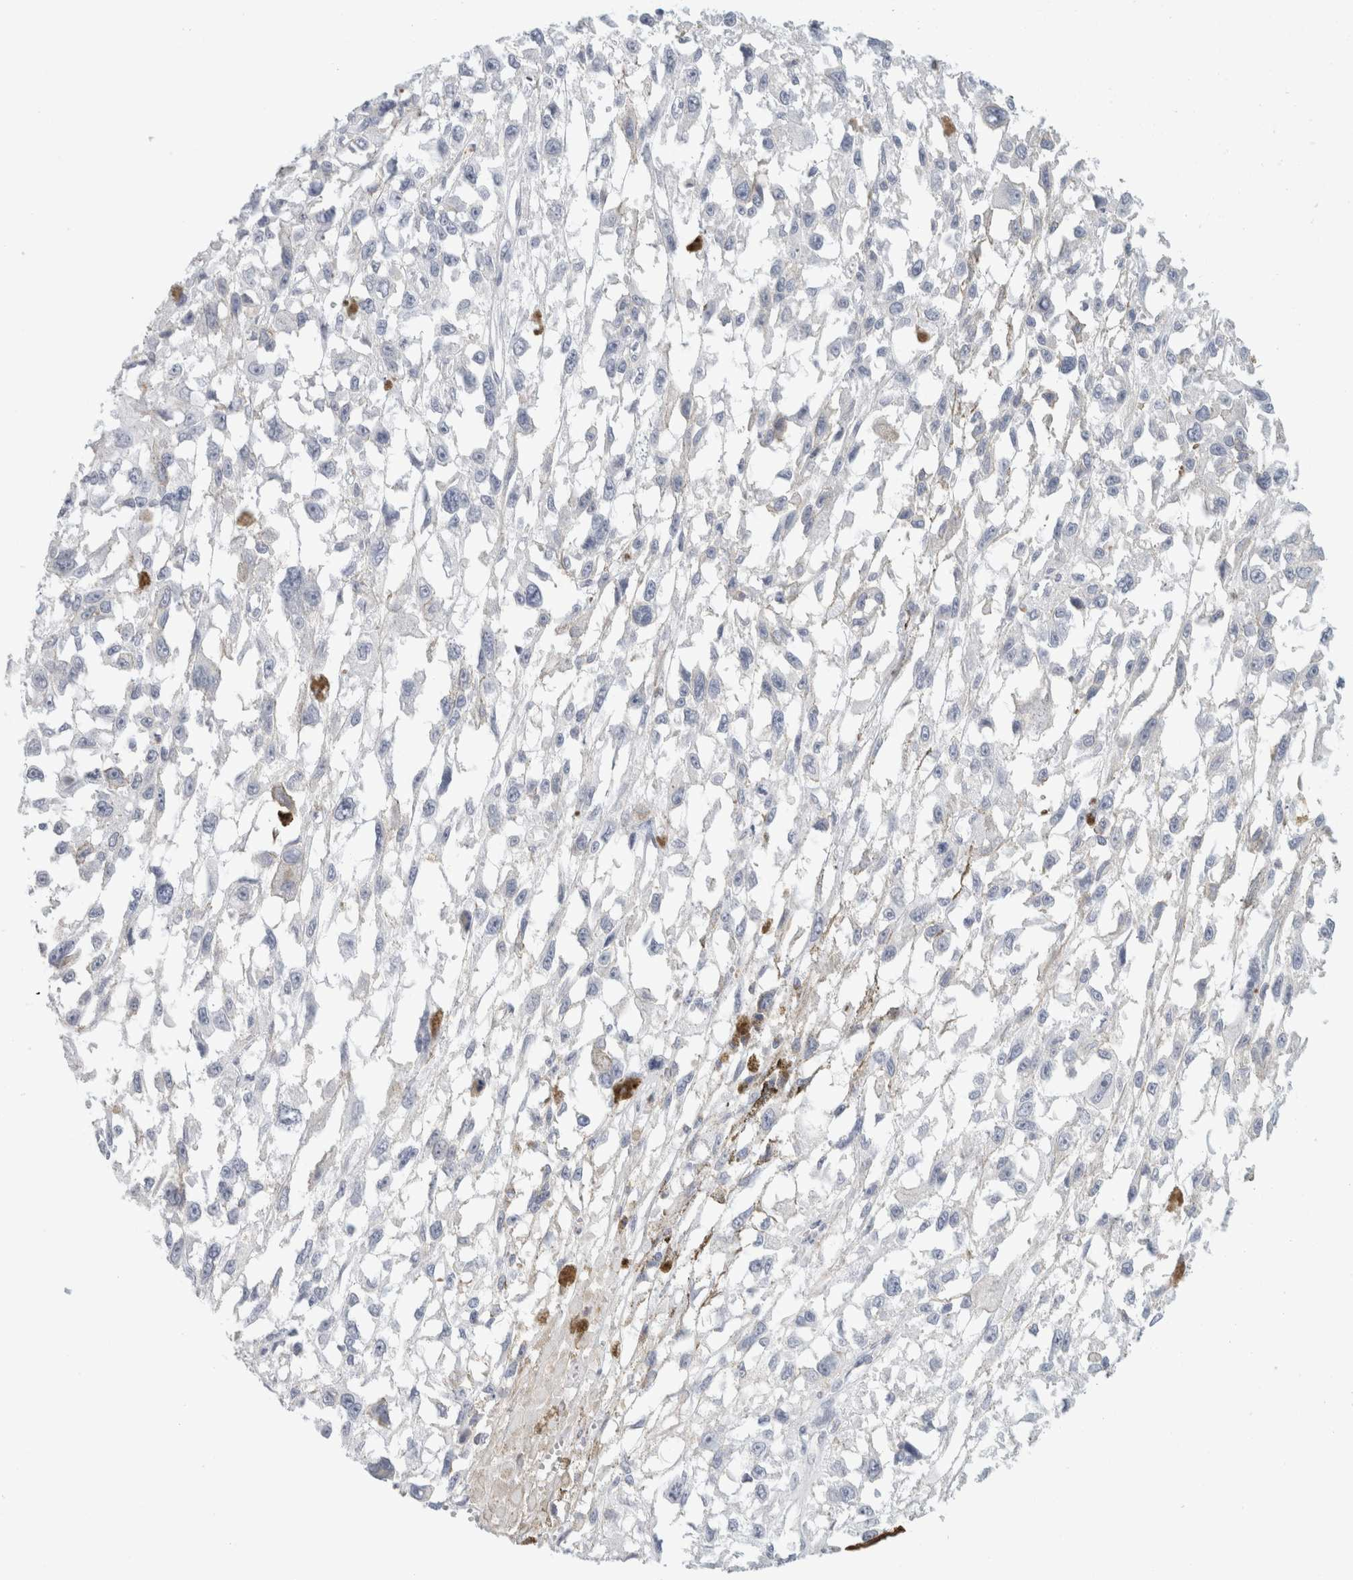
{"staining": {"intensity": "negative", "quantity": "none", "location": "none"}, "tissue": "melanoma", "cell_type": "Tumor cells", "image_type": "cancer", "snomed": [{"axis": "morphology", "description": "Malignant melanoma, Metastatic site"}, {"axis": "topography", "description": "Lymph node"}], "caption": "Melanoma stained for a protein using immunohistochemistry (IHC) demonstrates no positivity tumor cells.", "gene": "P2RY2", "patient": {"sex": "male", "age": 59}}